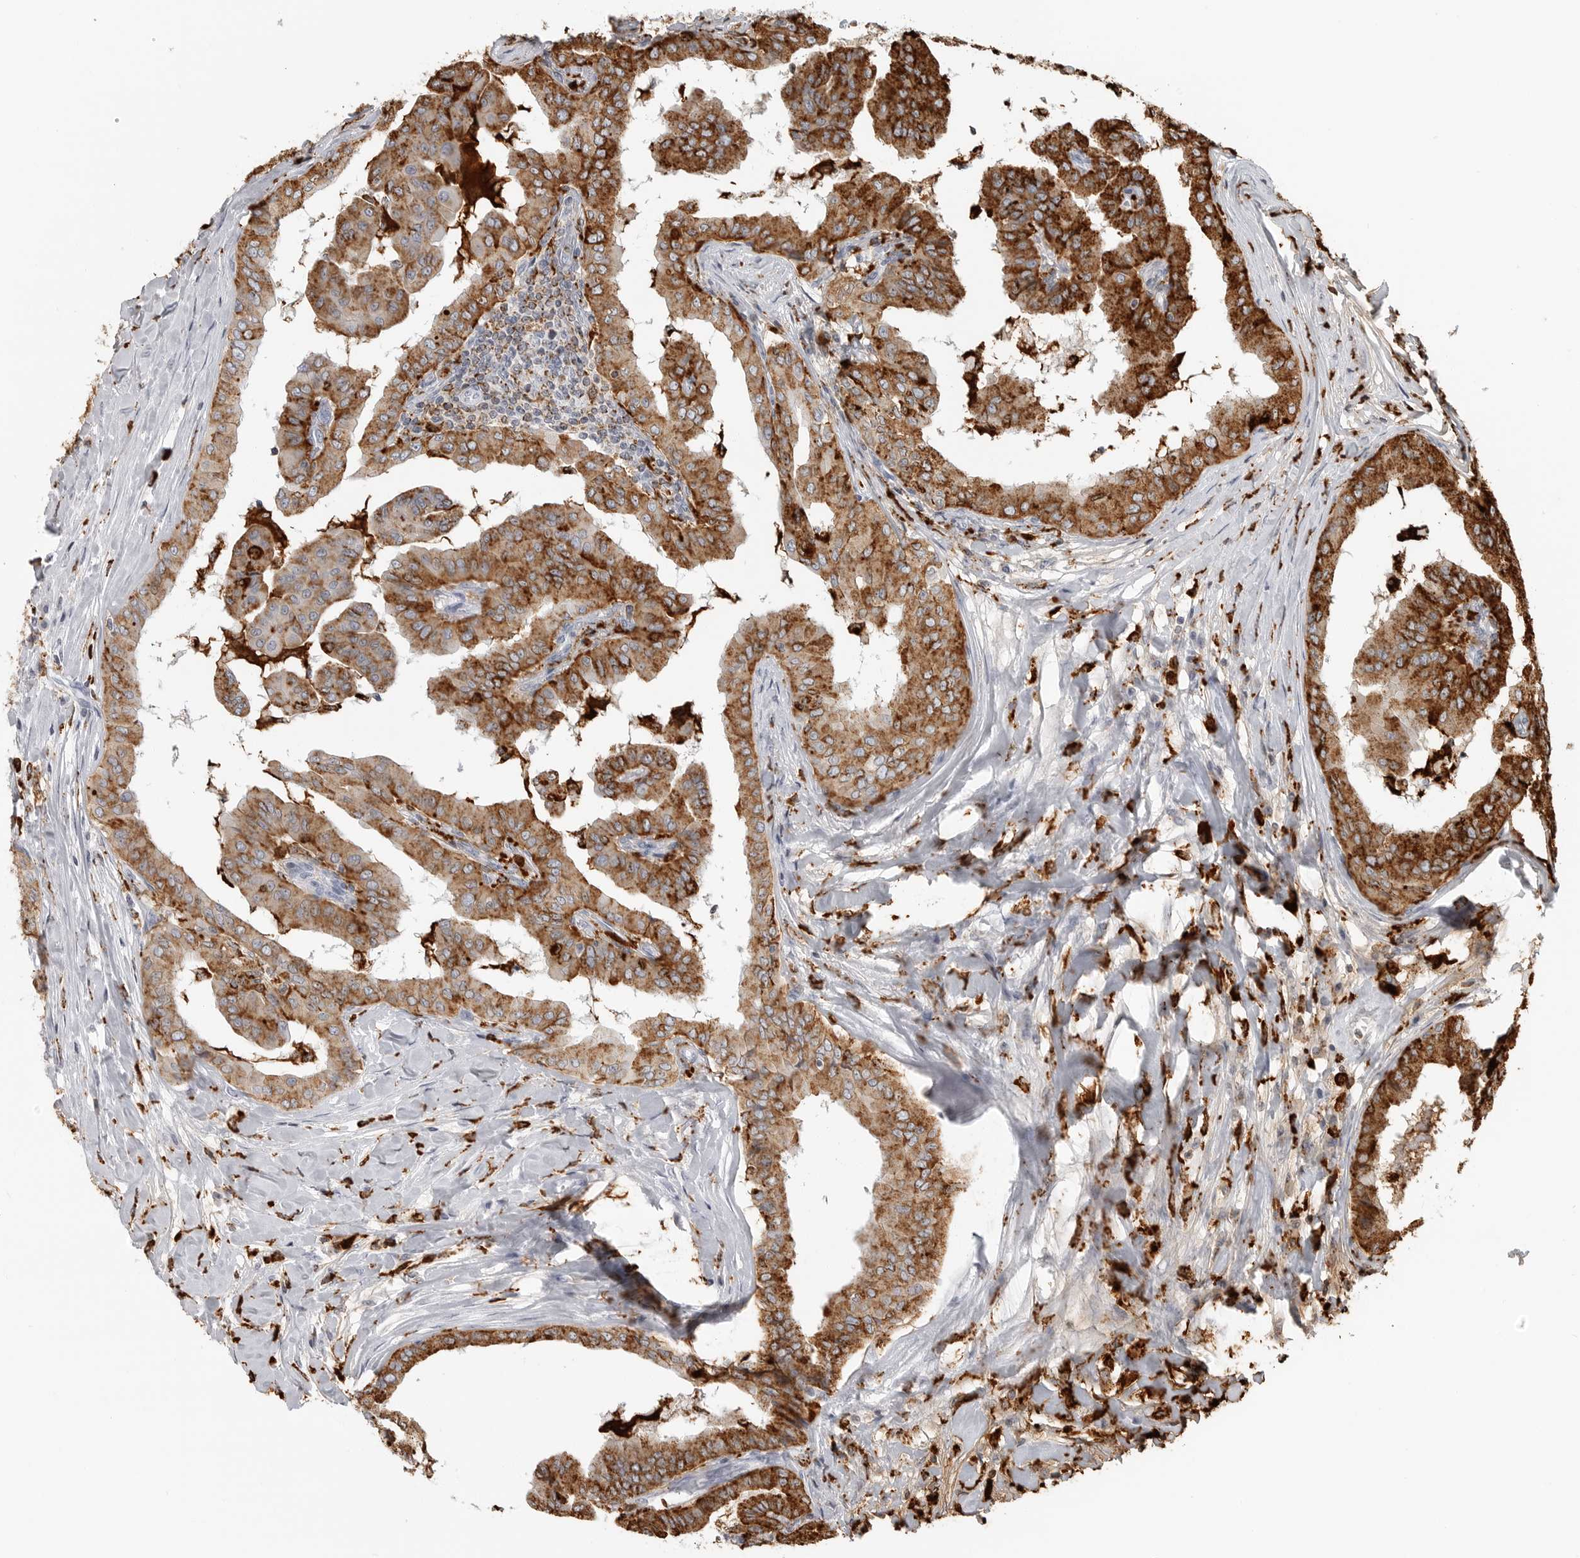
{"staining": {"intensity": "strong", "quantity": ">75%", "location": "cytoplasmic/membranous"}, "tissue": "thyroid cancer", "cell_type": "Tumor cells", "image_type": "cancer", "snomed": [{"axis": "morphology", "description": "Papillary adenocarcinoma, NOS"}, {"axis": "topography", "description": "Thyroid gland"}], "caption": "An IHC image of neoplastic tissue is shown. Protein staining in brown shows strong cytoplasmic/membranous positivity in papillary adenocarcinoma (thyroid) within tumor cells.", "gene": "IFI30", "patient": {"sex": "male", "age": 33}}